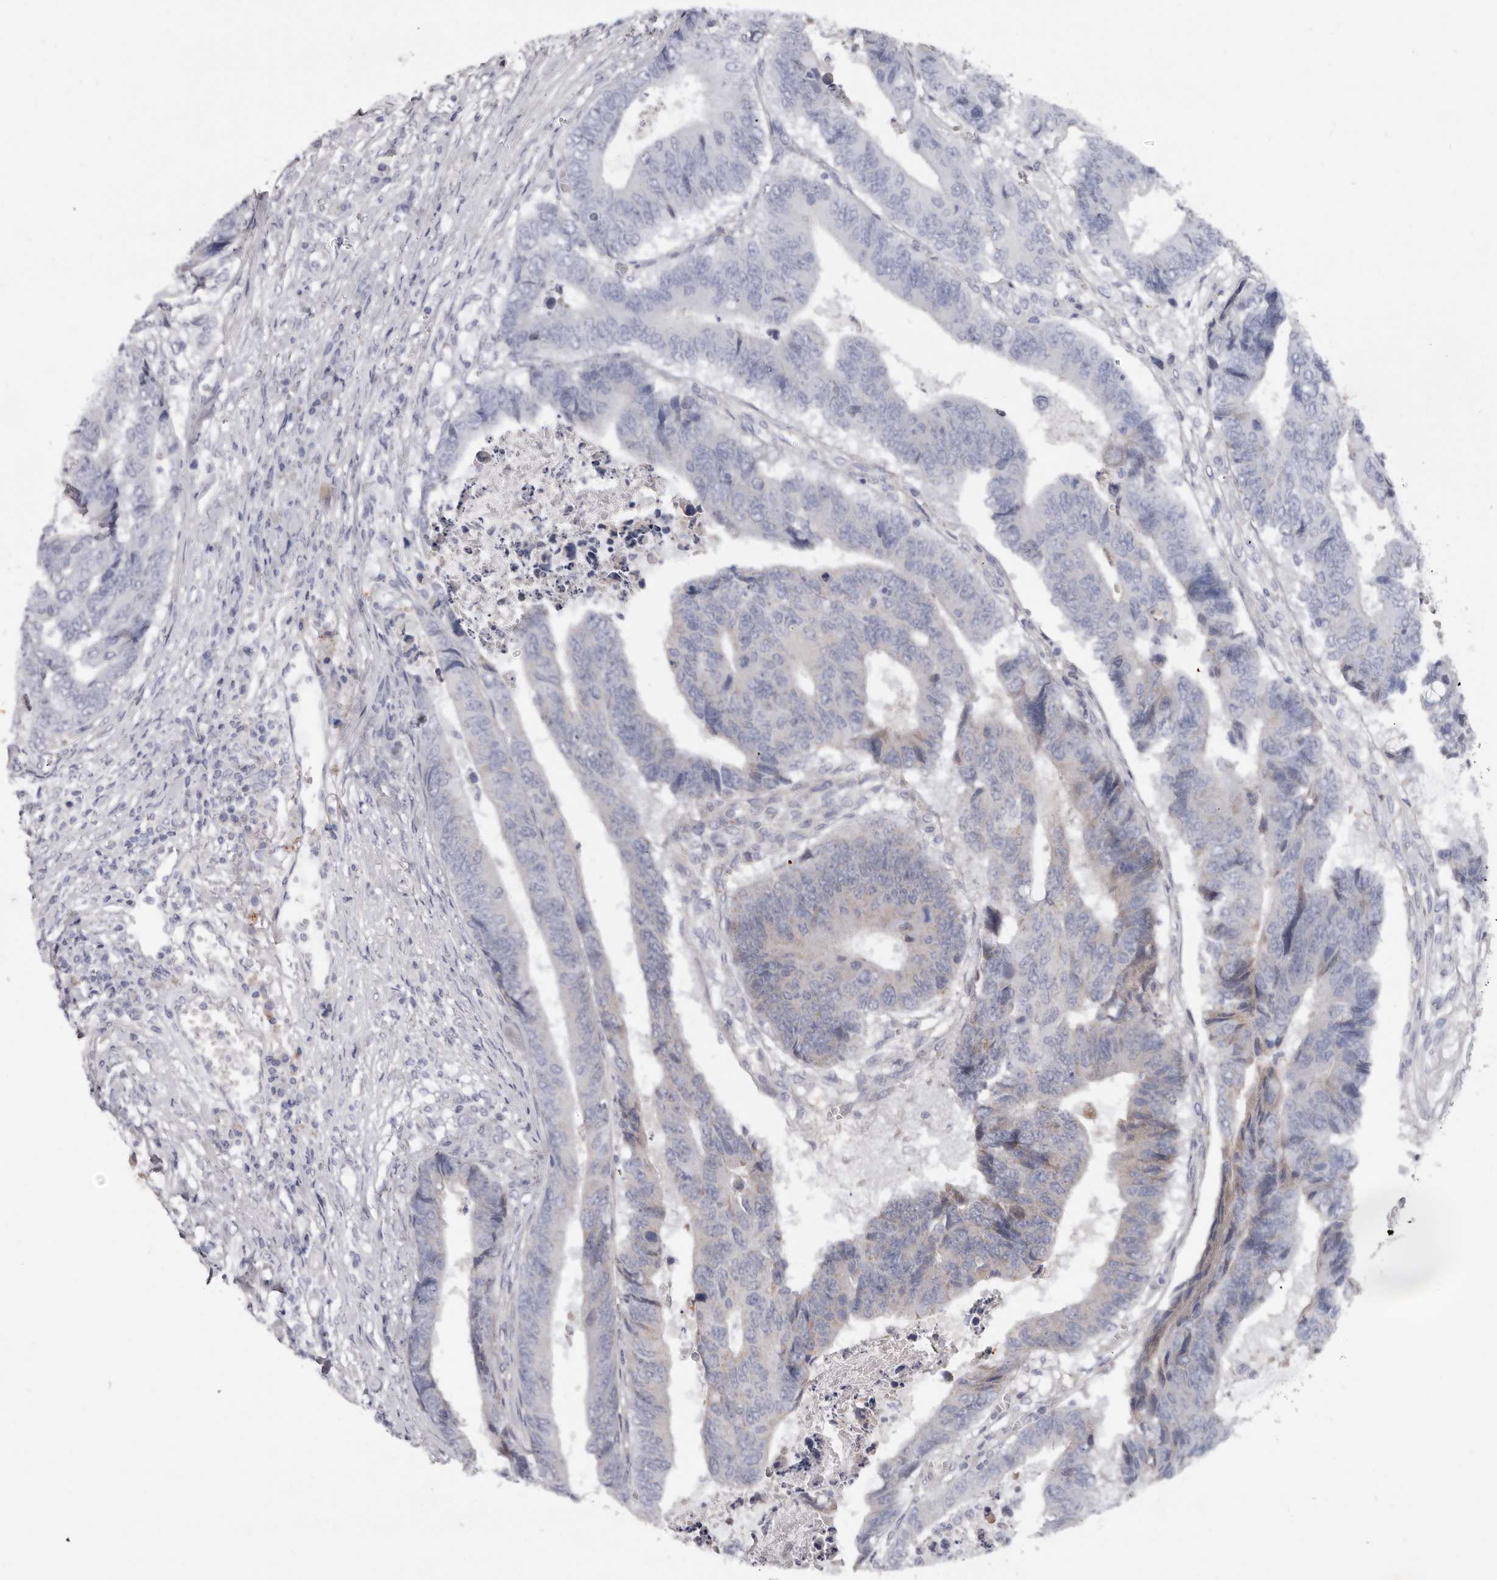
{"staining": {"intensity": "negative", "quantity": "none", "location": "none"}, "tissue": "colorectal cancer", "cell_type": "Tumor cells", "image_type": "cancer", "snomed": [{"axis": "morphology", "description": "Adenocarcinoma, NOS"}, {"axis": "topography", "description": "Rectum"}], "caption": "Immunohistochemistry (IHC) image of neoplastic tissue: human adenocarcinoma (colorectal) stained with DAB (3,3'-diaminobenzidine) shows no significant protein positivity in tumor cells.", "gene": "SPTA1", "patient": {"sex": "male", "age": 84}}